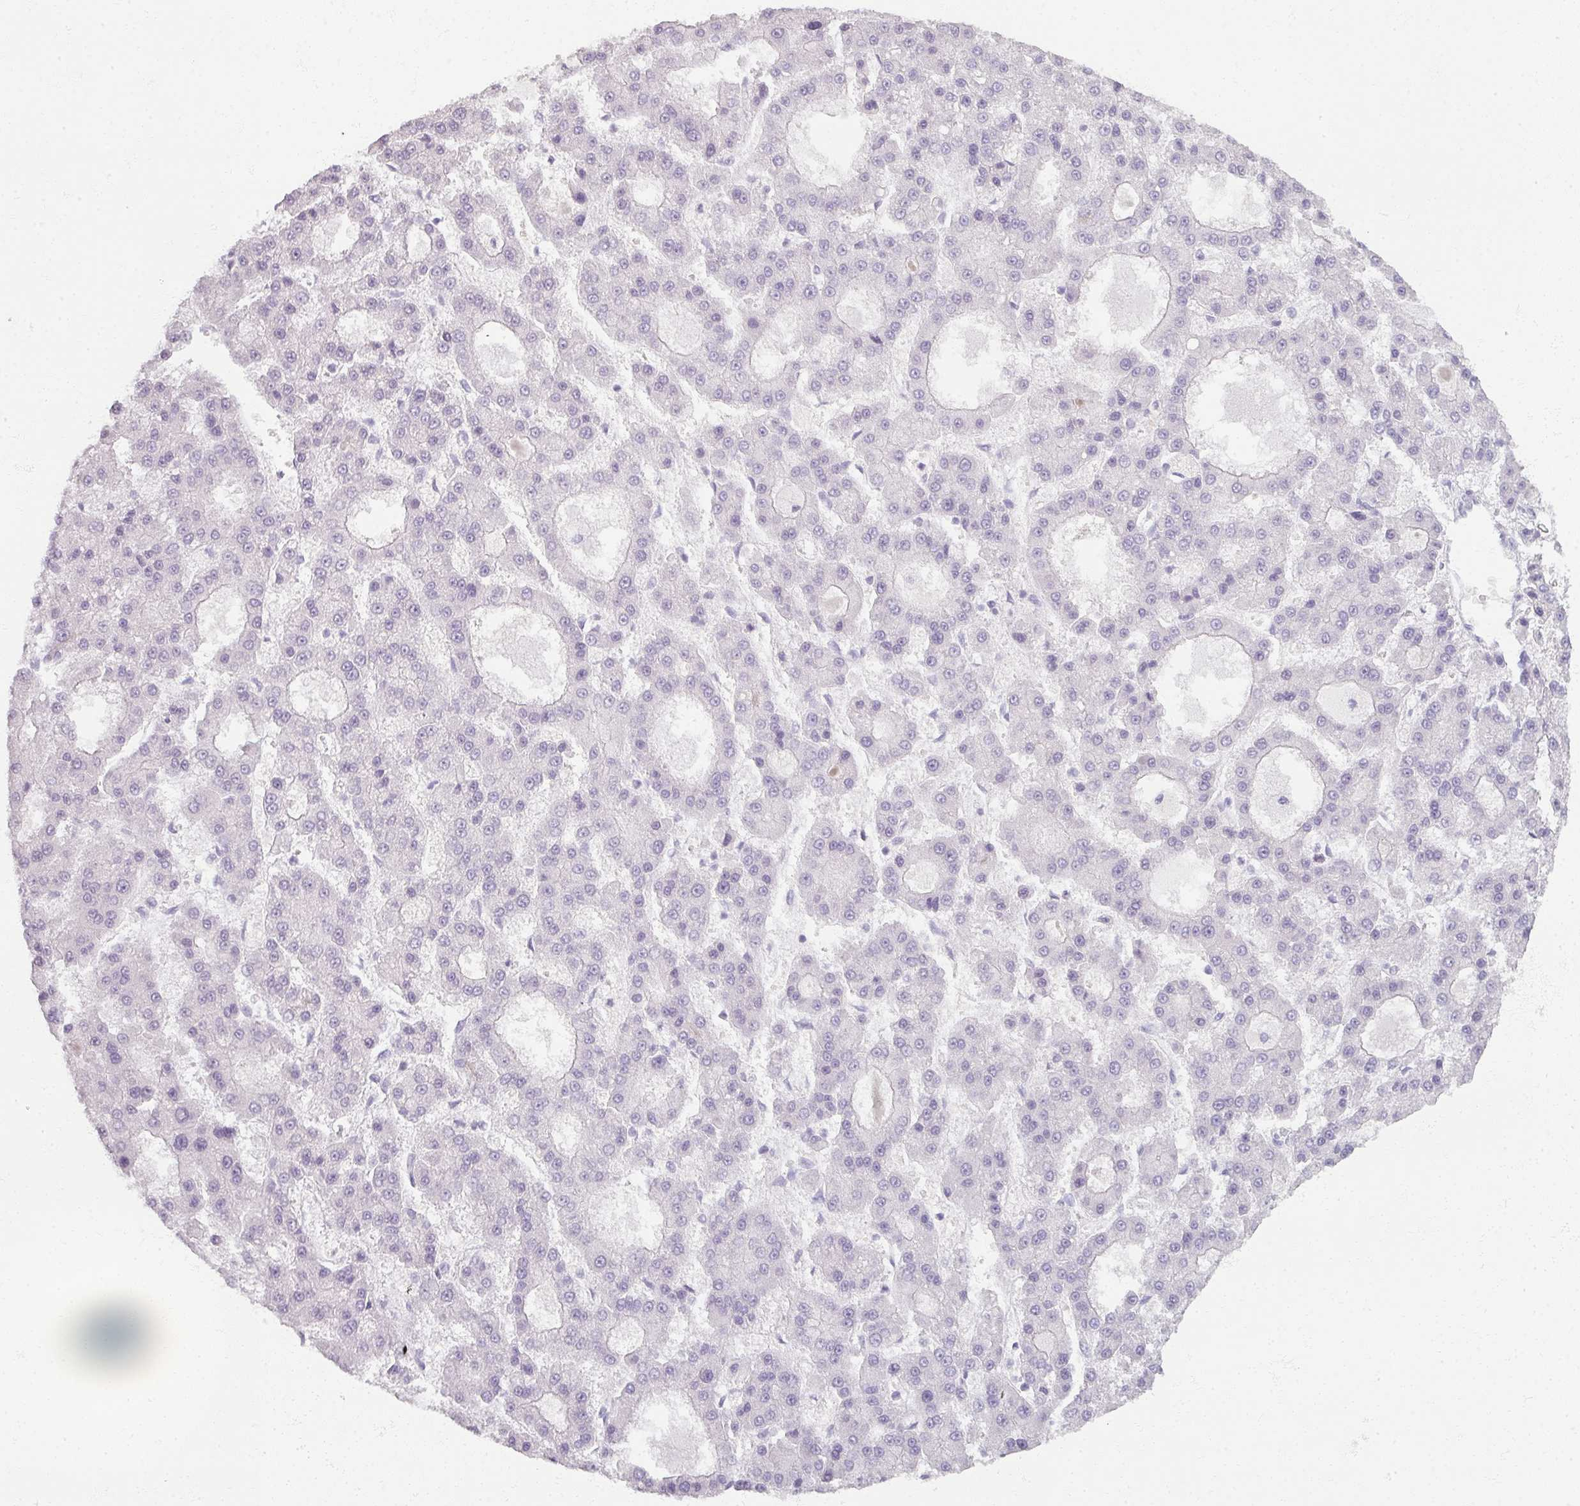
{"staining": {"intensity": "negative", "quantity": "none", "location": "none"}, "tissue": "liver cancer", "cell_type": "Tumor cells", "image_type": "cancer", "snomed": [{"axis": "morphology", "description": "Carcinoma, Hepatocellular, NOS"}, {"axis": "topography", "description": "Liver"}], "caption": "IHC of liver cancer (hepatocellular carcinoma) exhibits no positivity in tumor cells.", "gene": "RFPL2", "patient": {"sex": "male", "age": 70}}